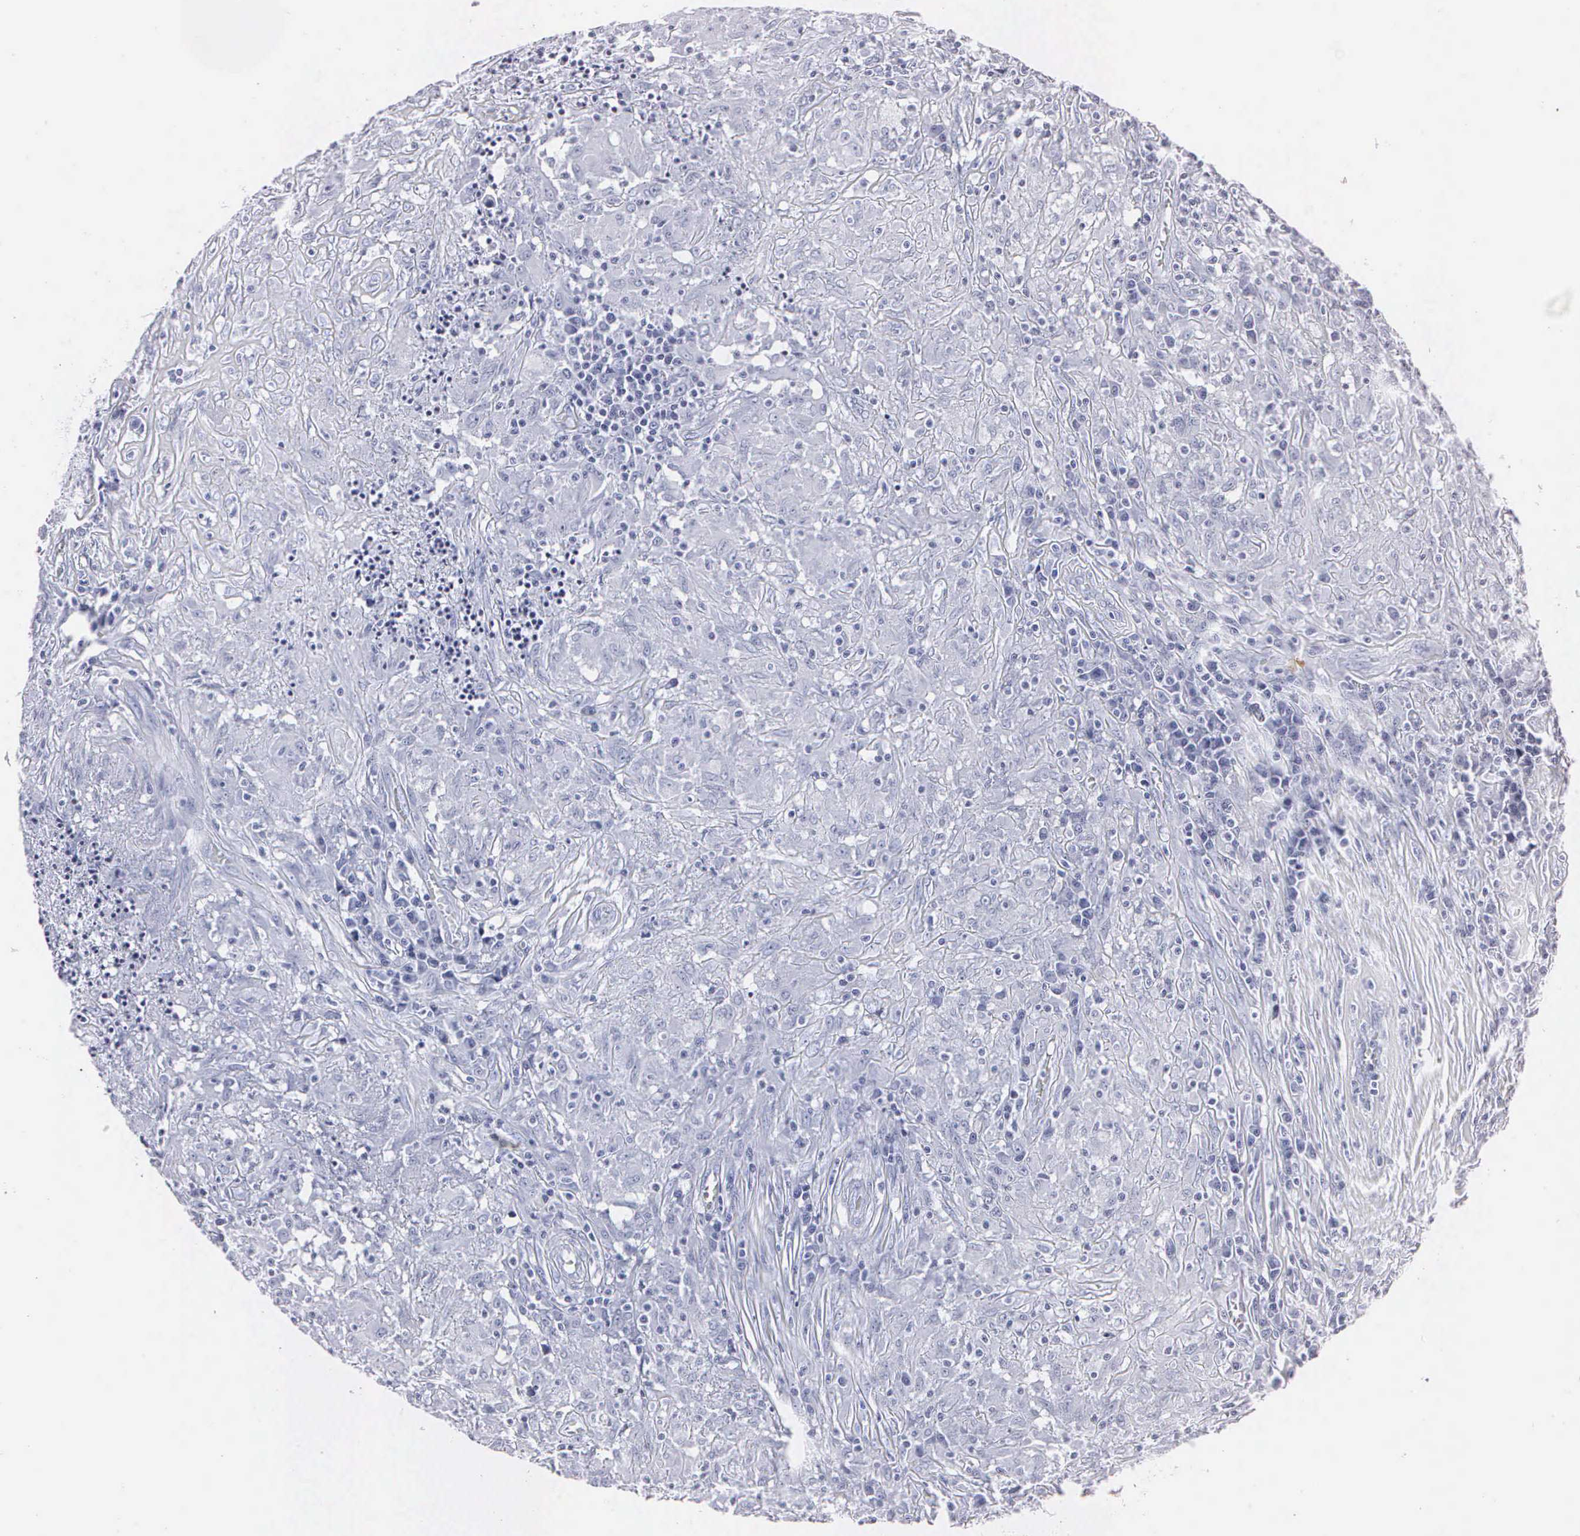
{"staining": {"intensity": "negative", "quantity": "none", "location": "none"}, "tissue": "testis cancer", "cell_type": "Tumor cells", "image_type": "cancer", "snomed": [{"axis": "morphology", "description": "Seminoma, NOS"}, {"axis": "topography", "description": "Testis"}], "caption": "Testis cancer (seminoma) stained for a protein using immunohistochemistry shows no positivity tumor cells.", "gene": "MB", "patient": {"sex": "male", "age": 34}}